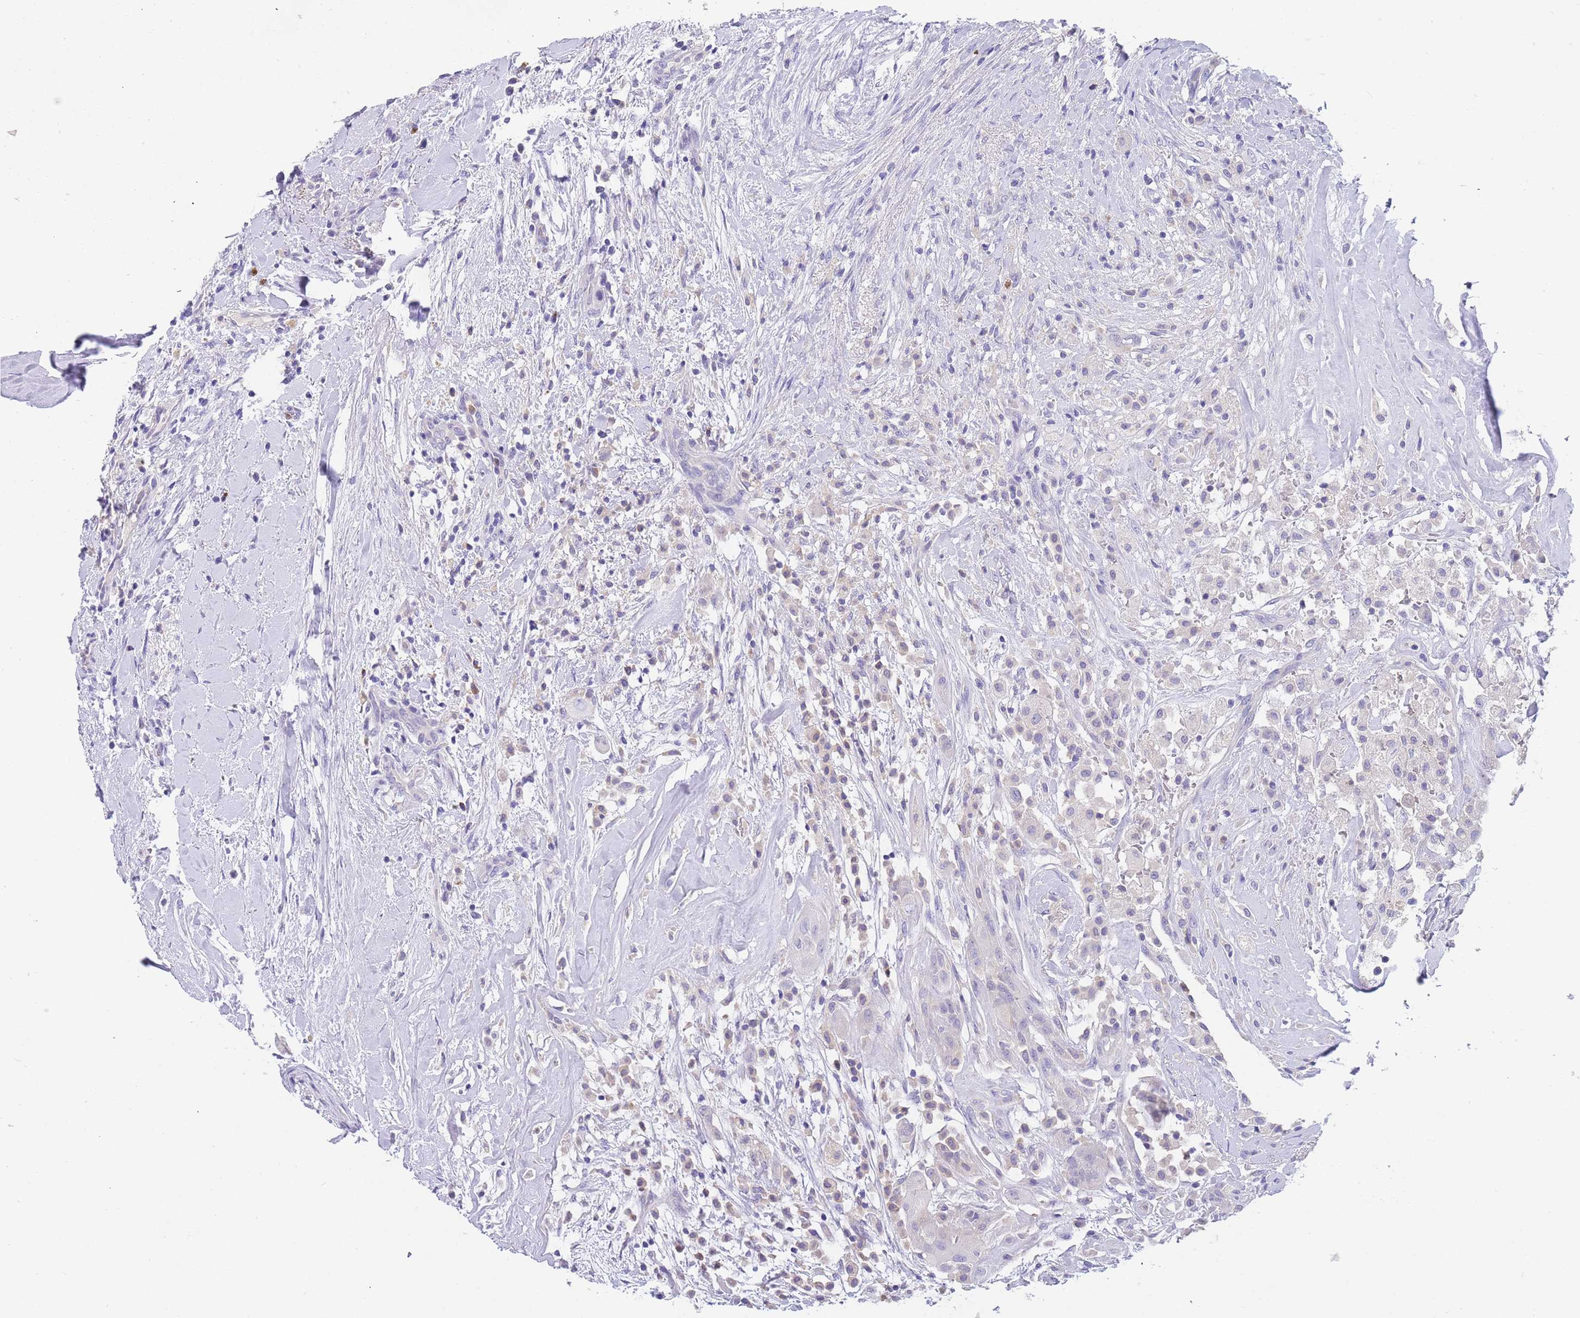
{"staining": {"intensity": "negative", "quantity": "none", "location": "none"}, "tissue": "thyroid cancer", "cell_type": "Tumor cells", "image_type": "cancer", "snomed": [{"axis": "morphology", "description": "Normal tissue, NOS"}, {"axis": "morphology", "description": "Papillary adenocarcinoma, NOS"}, {"axis": "topography", "description": "Thyroid gland"}], "caption": "This is a image of immunohistochemistry staining of papillary adenocarcinoma (thyroid), which shows no positivity in tumor cells. (Immunohistochemistry (ihc), brightfield microscopy, high magnification).", "gene": "TYW1", "patient": {"sex": "female", "age": 59}}